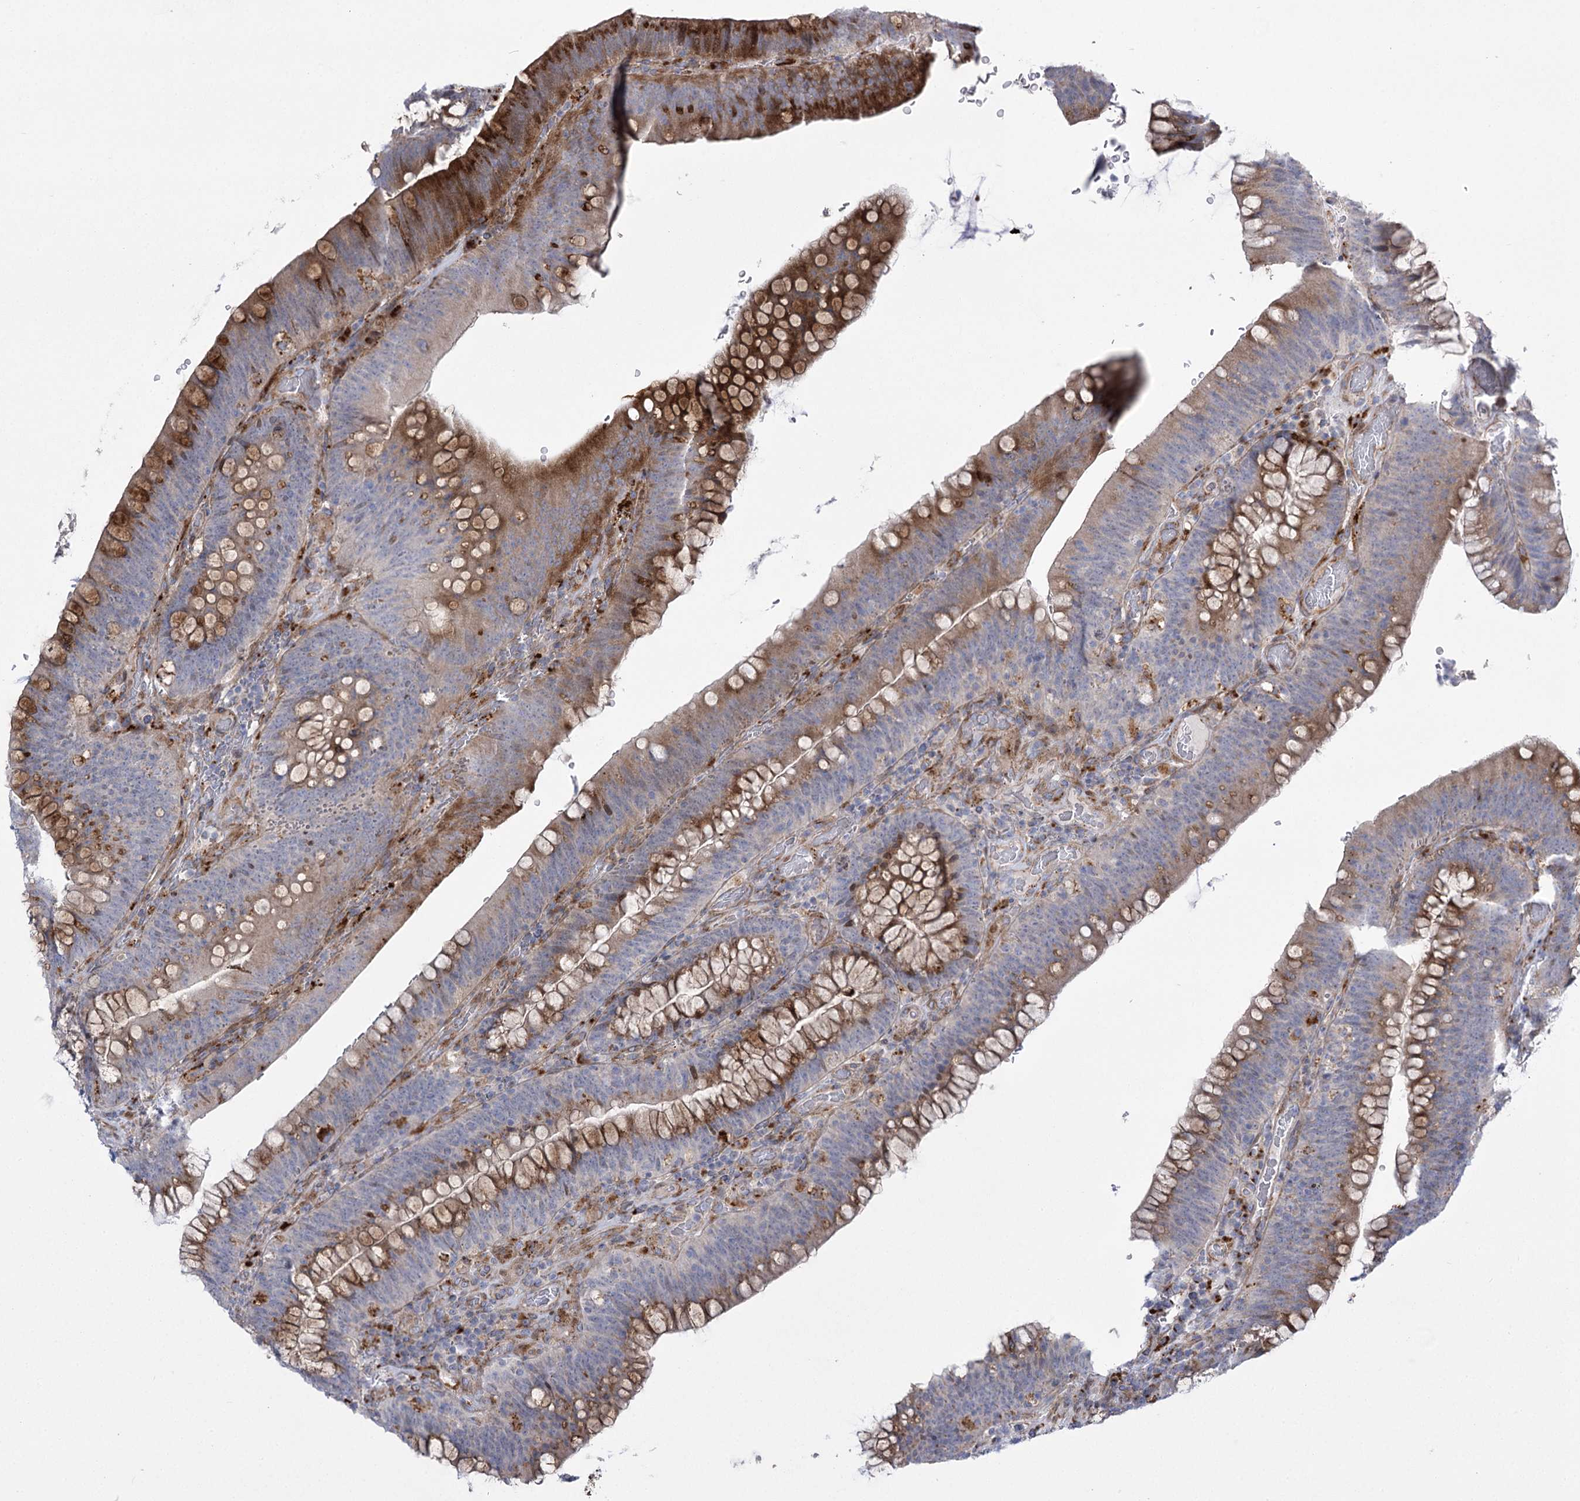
{"staining": {"intensity": "moderate", "quantity": ">75%", "location": "cytoplasmic/membranous"}, "tissue": "colorectal cancer", "cell_type": "Tumor cells", "image_type": "cancer", "snomed": [{"axis": "morphology", "description": "Normal tissue, NOS"}, {"axis": "topography", "description": "Colon"}], "caption": "Brown immunohistochemical staining in colorectal cancer reveals moderate cytoplasmic/membranous positivity in about >75% of tumor cells. (IHC, brightfield microscopy, high magnification).", "gene": "NME7", "patient": {"sex": "female", "age": 82}}